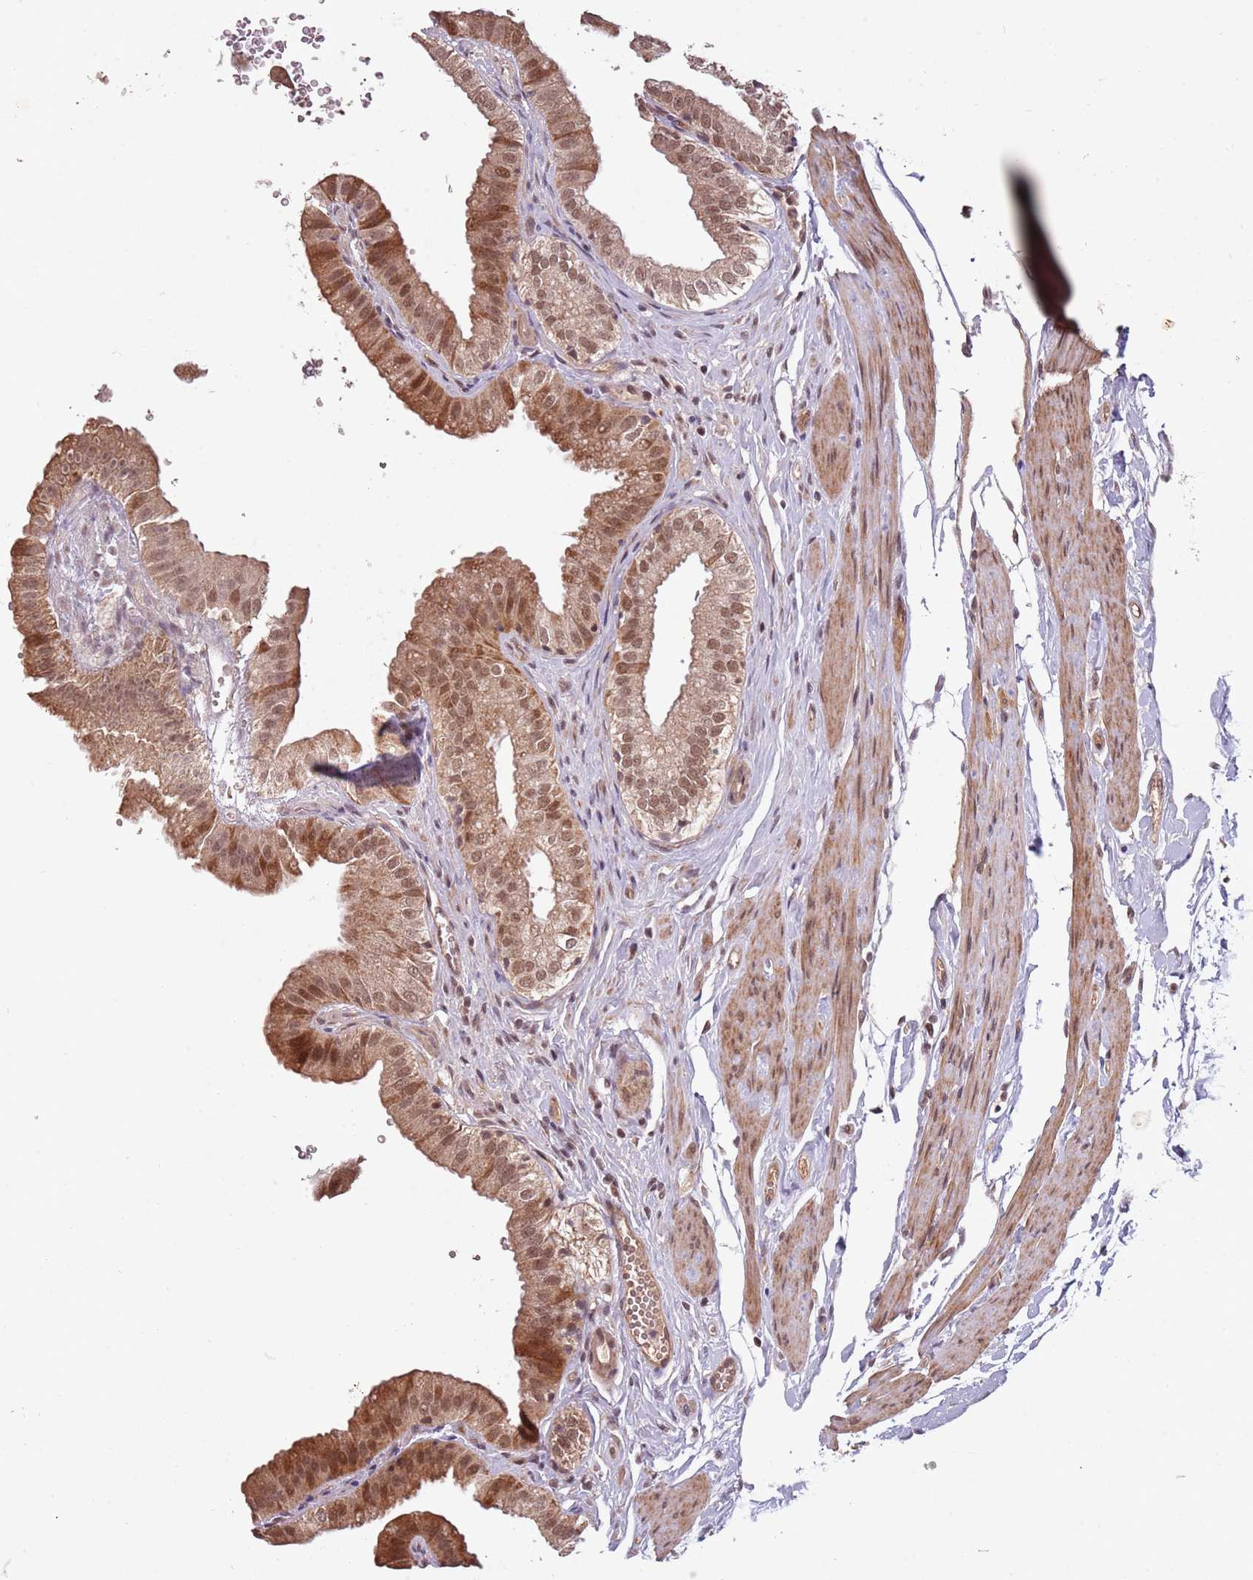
{"staining": {"intensity": "strong", "quantity": ">75%", "location": "cytoplasmic/membranous,nuclear"}, "tissue": "gallbladder", "cell_type": "Glandular cells", "image_type": "normal", "snomed": [{"axis": "morphology", "description": "Normal tissue, NOS"}, {"axis": "topography", "description": "Gallbladder"}], "caption": "Approximately >75% of glandular cells in benign gallbladder exhibit strong cytoplasmic/membranous,nuclear protein expression as visualized by brown immunohistochemical staining.", "gene": "SUDS3", "patient": {"sex": "female", "age": 61}}